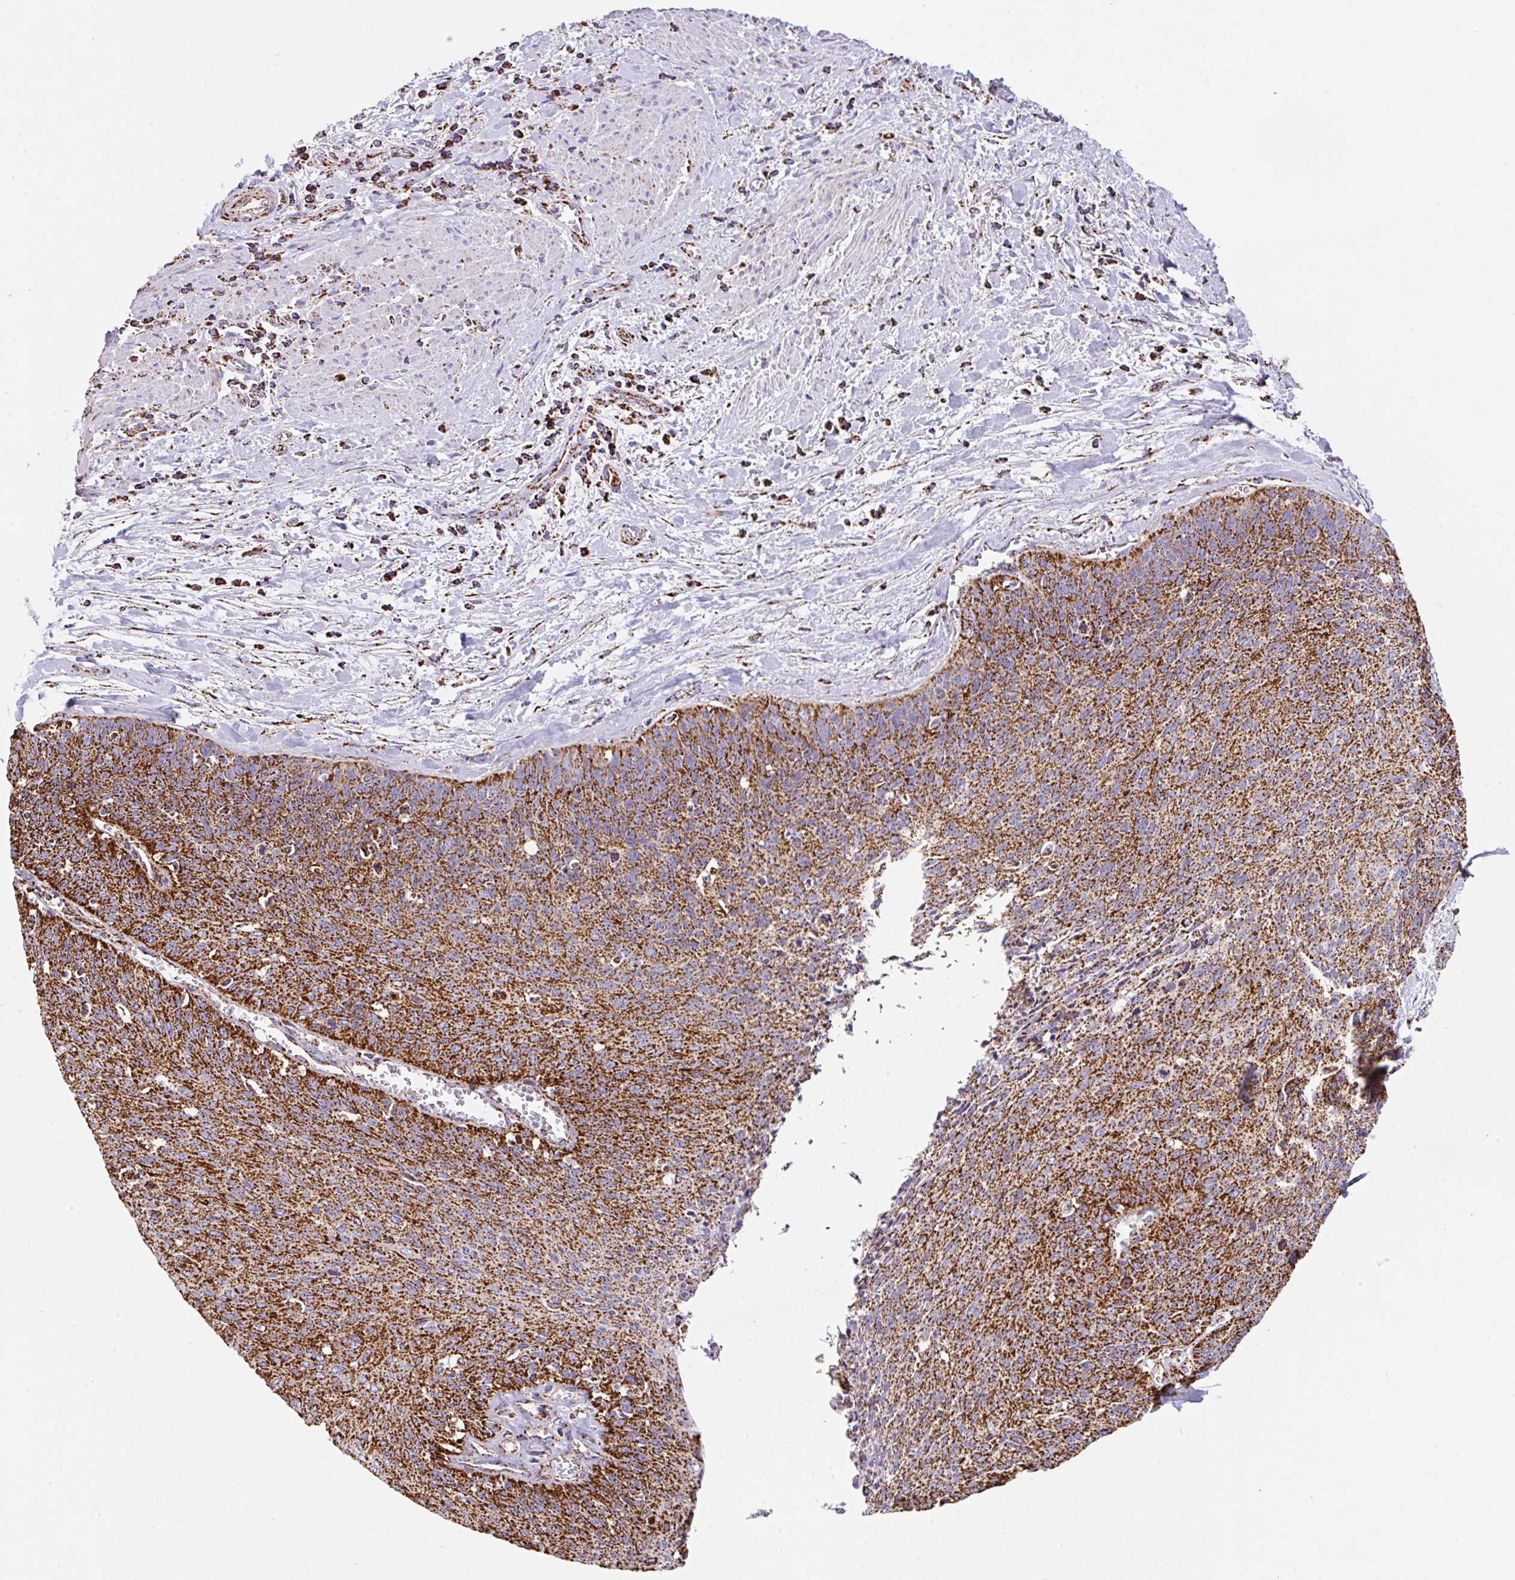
{"staining": {"intensity": "strong", "quantity": ">75%", "location": "cytoplasmic/membranous"}, "tissue": "cervical cancer", "cell_type": "Tumor cells", "image_type": "cancer", "snomed": [{"axis": "morphology", "description": "Squamous cell carcinoma, NOS"}, {"axis": "topography", "description": "Cervix"}], "caption": "Approximately >75% of tumor cells in human cervical cancer exhibit strong cytoplasmic/membranous protein expression as visualized by brown immunohistochemical staining.", "gene": "ANKRD33B", "patient": {"sex": "female", "age": 55}}